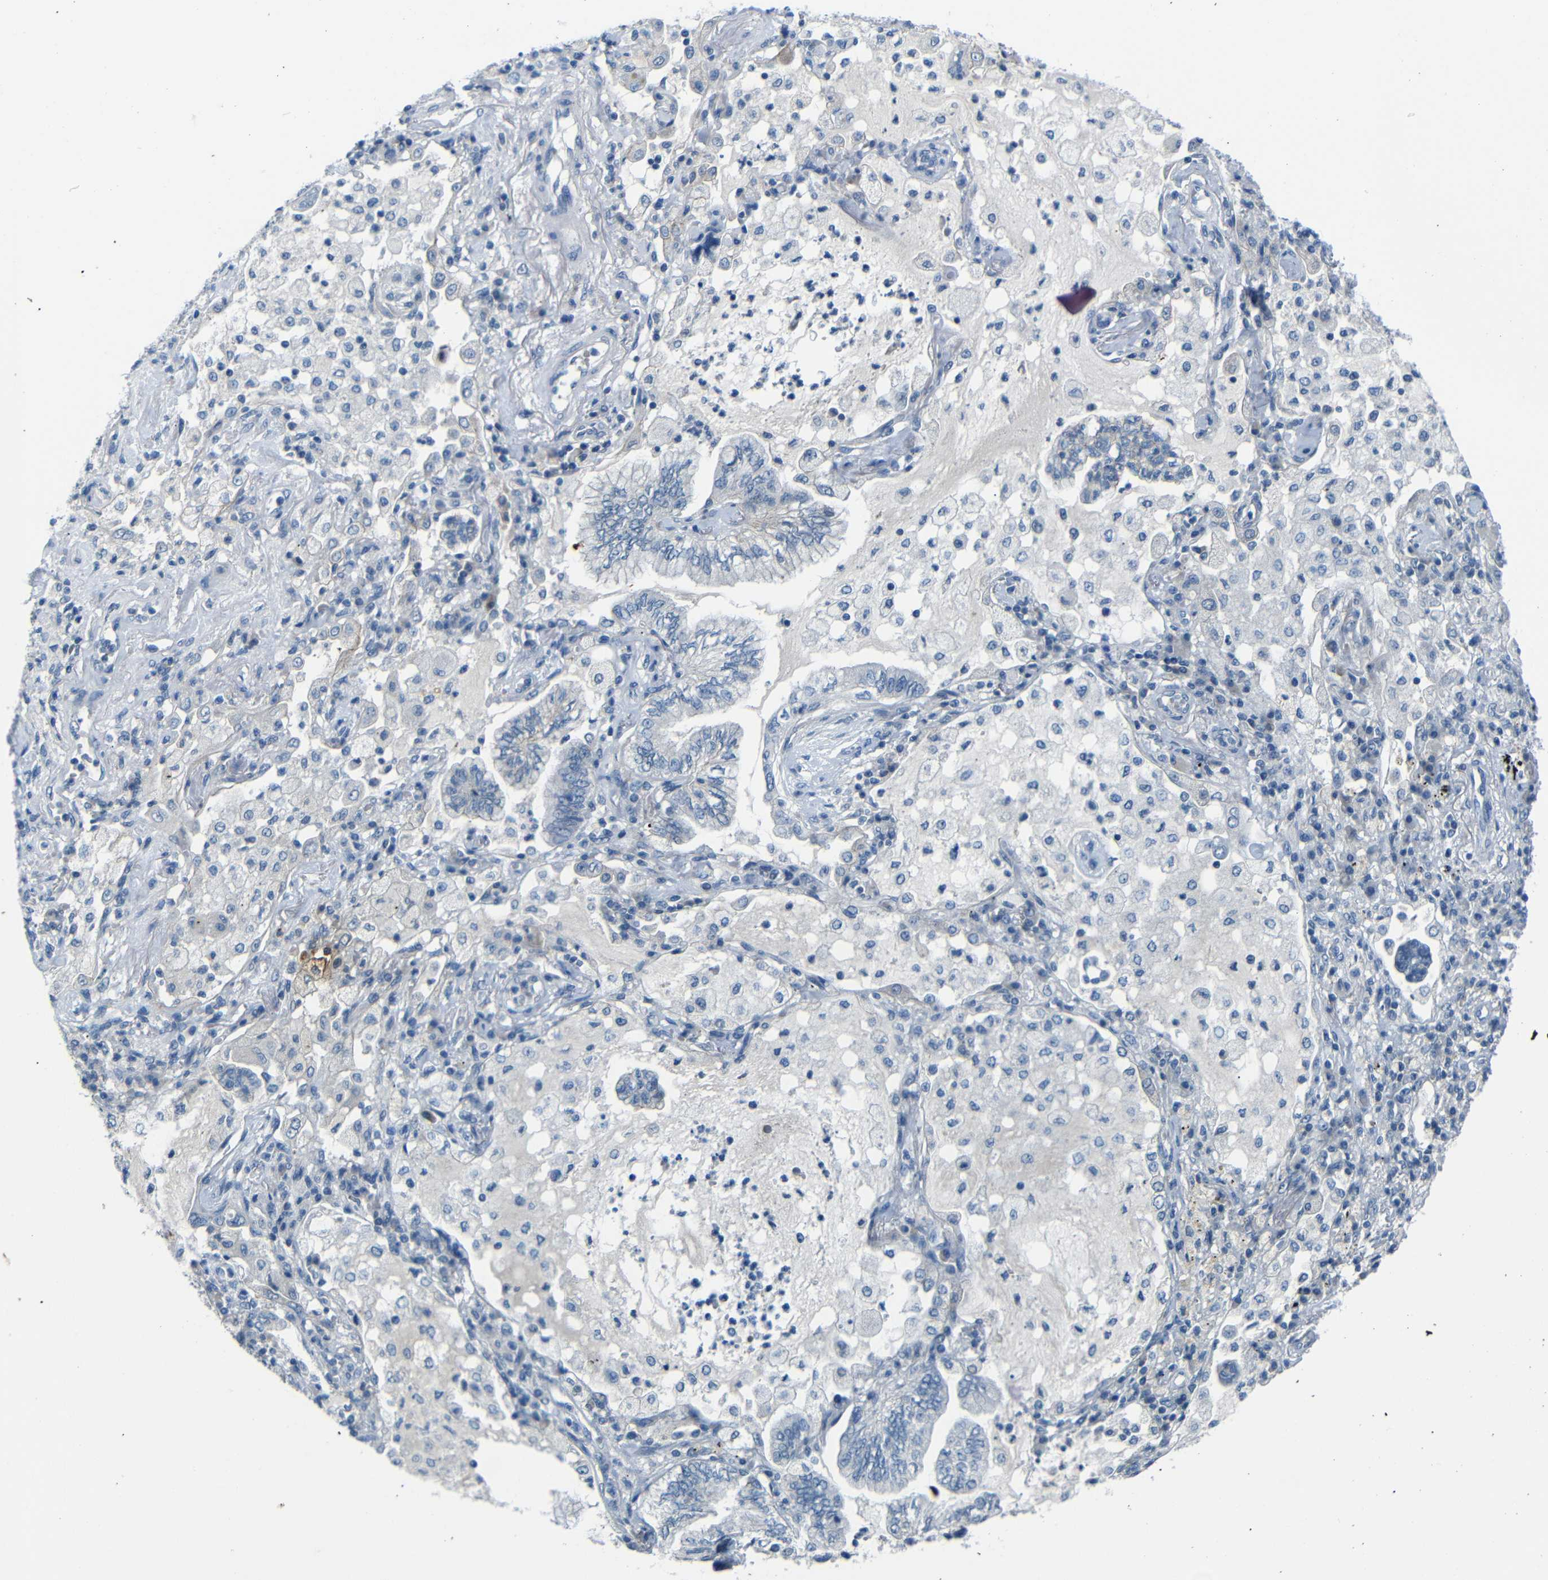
{"staining": {"intensity": "negative", "quantity": "none", "location": "none"}, "tissue": "lung cancer", "cell_type": "Tumor cells", "image_type": "cancer", "snomed": [{"axis": "morphology", "description": "Normal tissue, NOS"}, {"axis": "morphology", "description": "Adenocarcinoma, NOS"}, {"axis": "topography", "description": "Bronchus"}, {"axis": "topography", "description": "Lung"}], "caption": "Human adenocarcinoma (lung) stained for a protein using IHC reveals no expression in tumor cells.", "gene": "ANK3", "patient": {"sex": "female", "age": 70}}